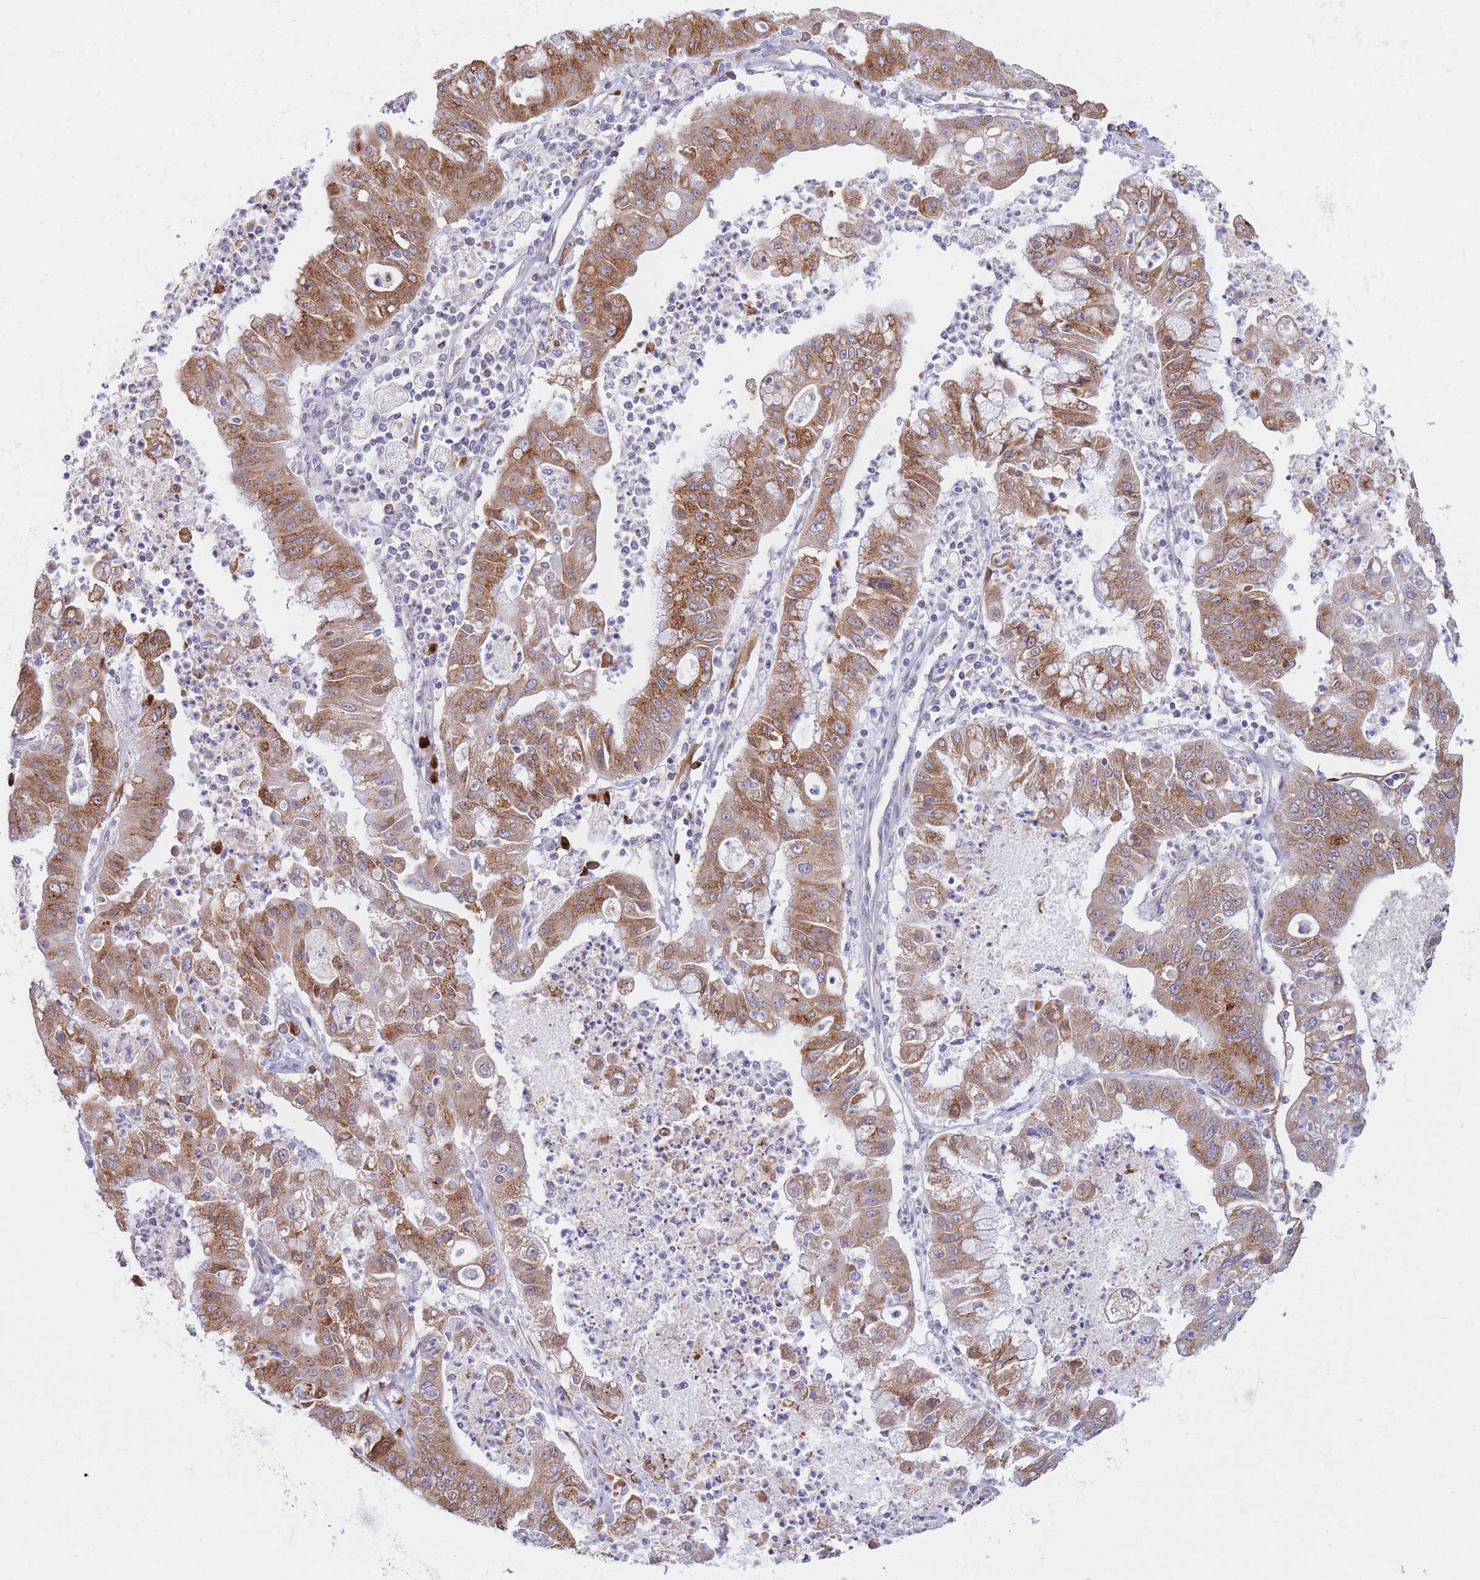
{"staining": {"intensity": "moderate", "quantity": ">75%", "location": "cytoplasmic/membranous"}, "tissue": "ovarian cancer", "cell_type": "Tumor cells", "image_type": "cancer", "snomed": [{"axis": "morphology", "description": "Cystadenocarcinoma, mucinous, NOS"}, {"axis": "topography", "description": "Ovary"}], "caption": "This is a micrograph of immunohistochemistry staining of ovarian cancer, which shows moderate expression in the cytoplasmic/membranous of tumor cells.", "gene": "MRPL30", "patient": {"sex": "female", "age": 70}}